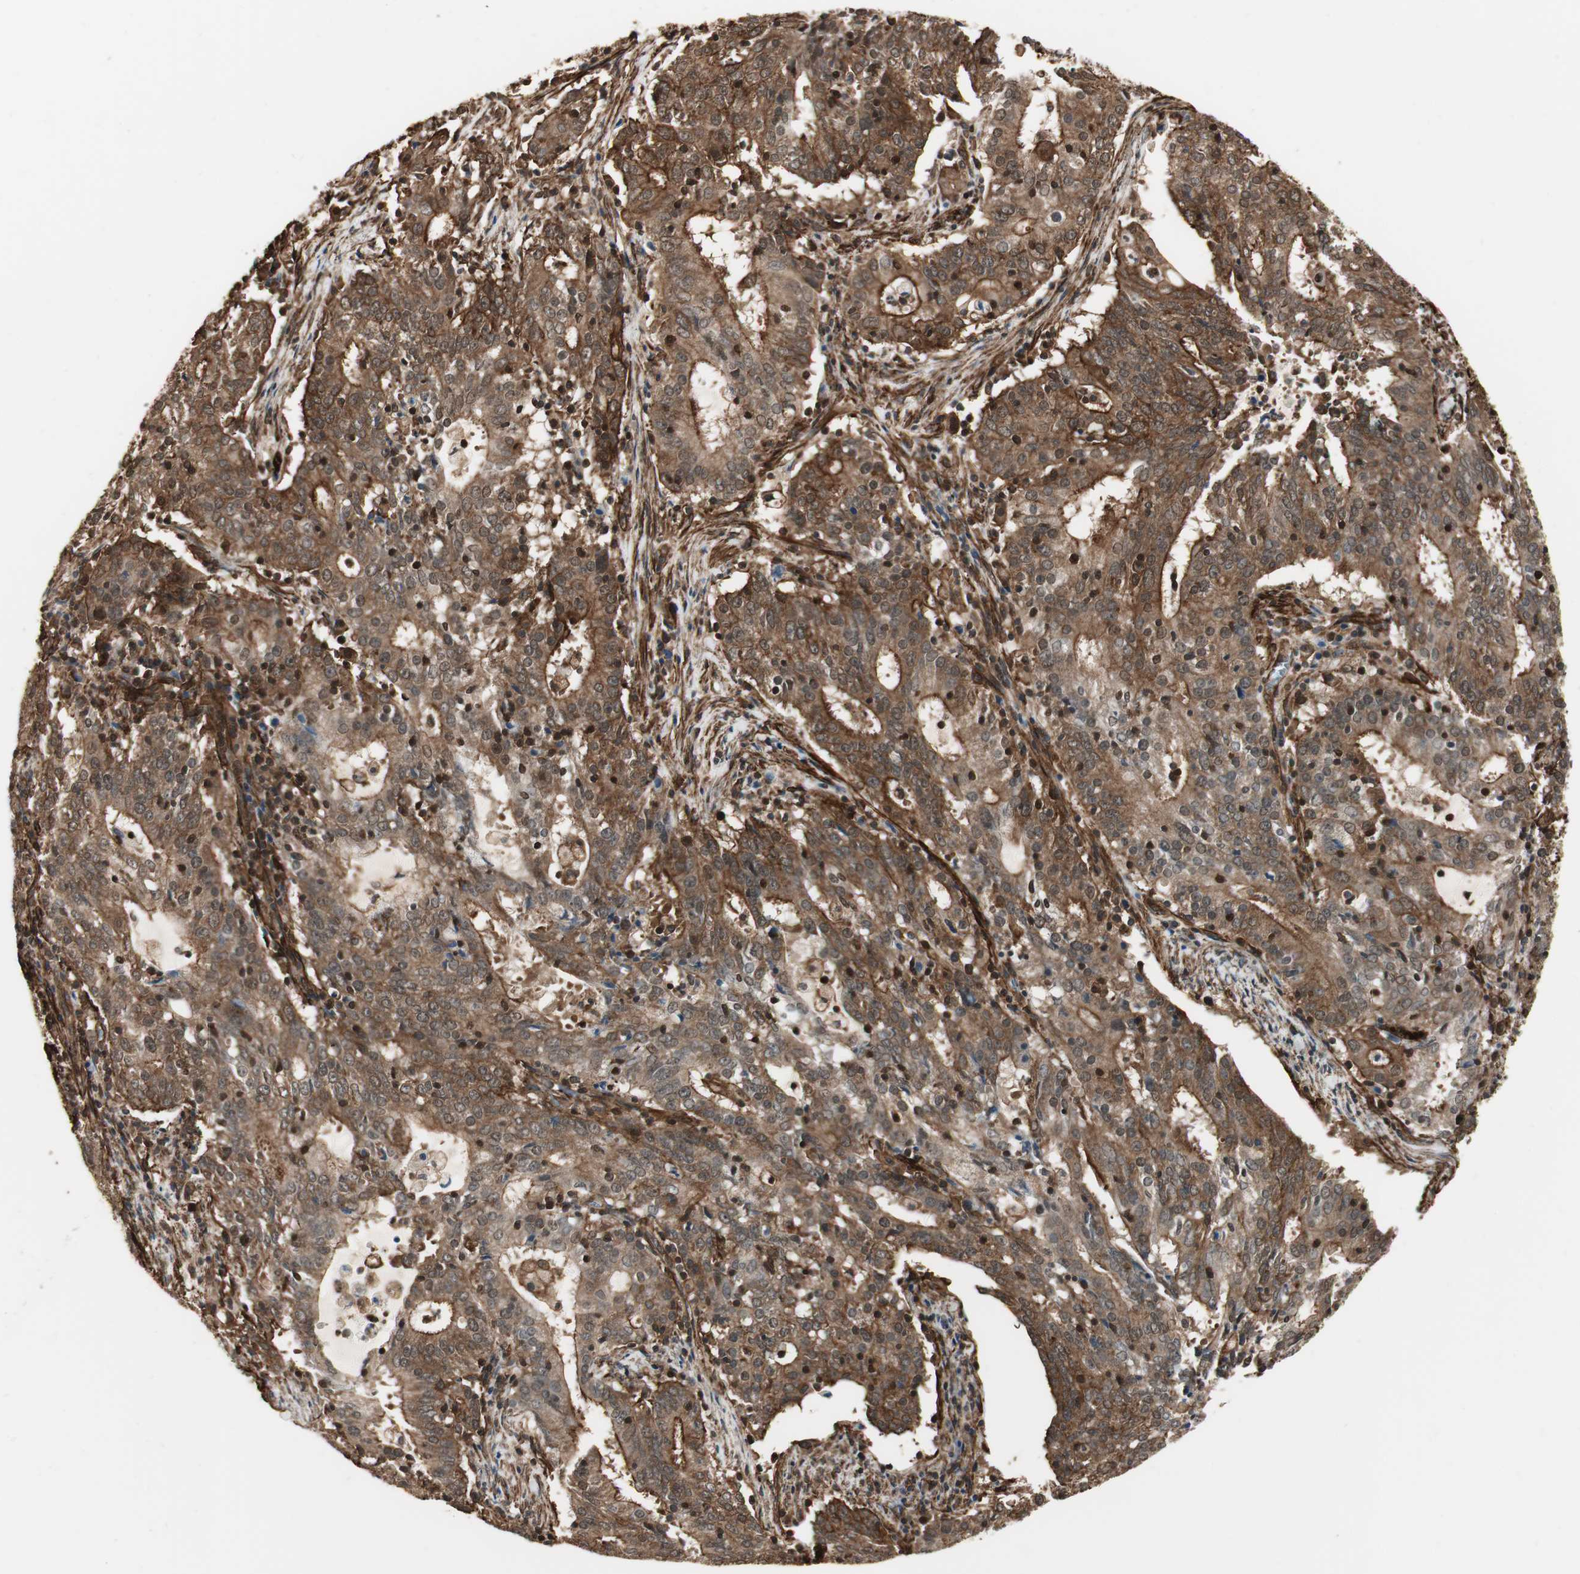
{"staining": {"intensity": "strong", "quantity": ">75%", "location": "cytoplasmic/membranous"}, "tissue": "cervical cancer", "cell_type": "Tumor cells", "image_type": "cancer", "snomed": [{"axis": "morphology", "description": "Adenocarcinoma, NOS"}, {"axis": "topography", "description": "Cervix"}], "caption": "Cervical cancer tissue shows strong cytoplasmic/membranous expression in about >75% of tumor cells, visualized by immunohistochemistry.", "gene": "PTPN11", "patient": {"sex": "female", "age": 44}}